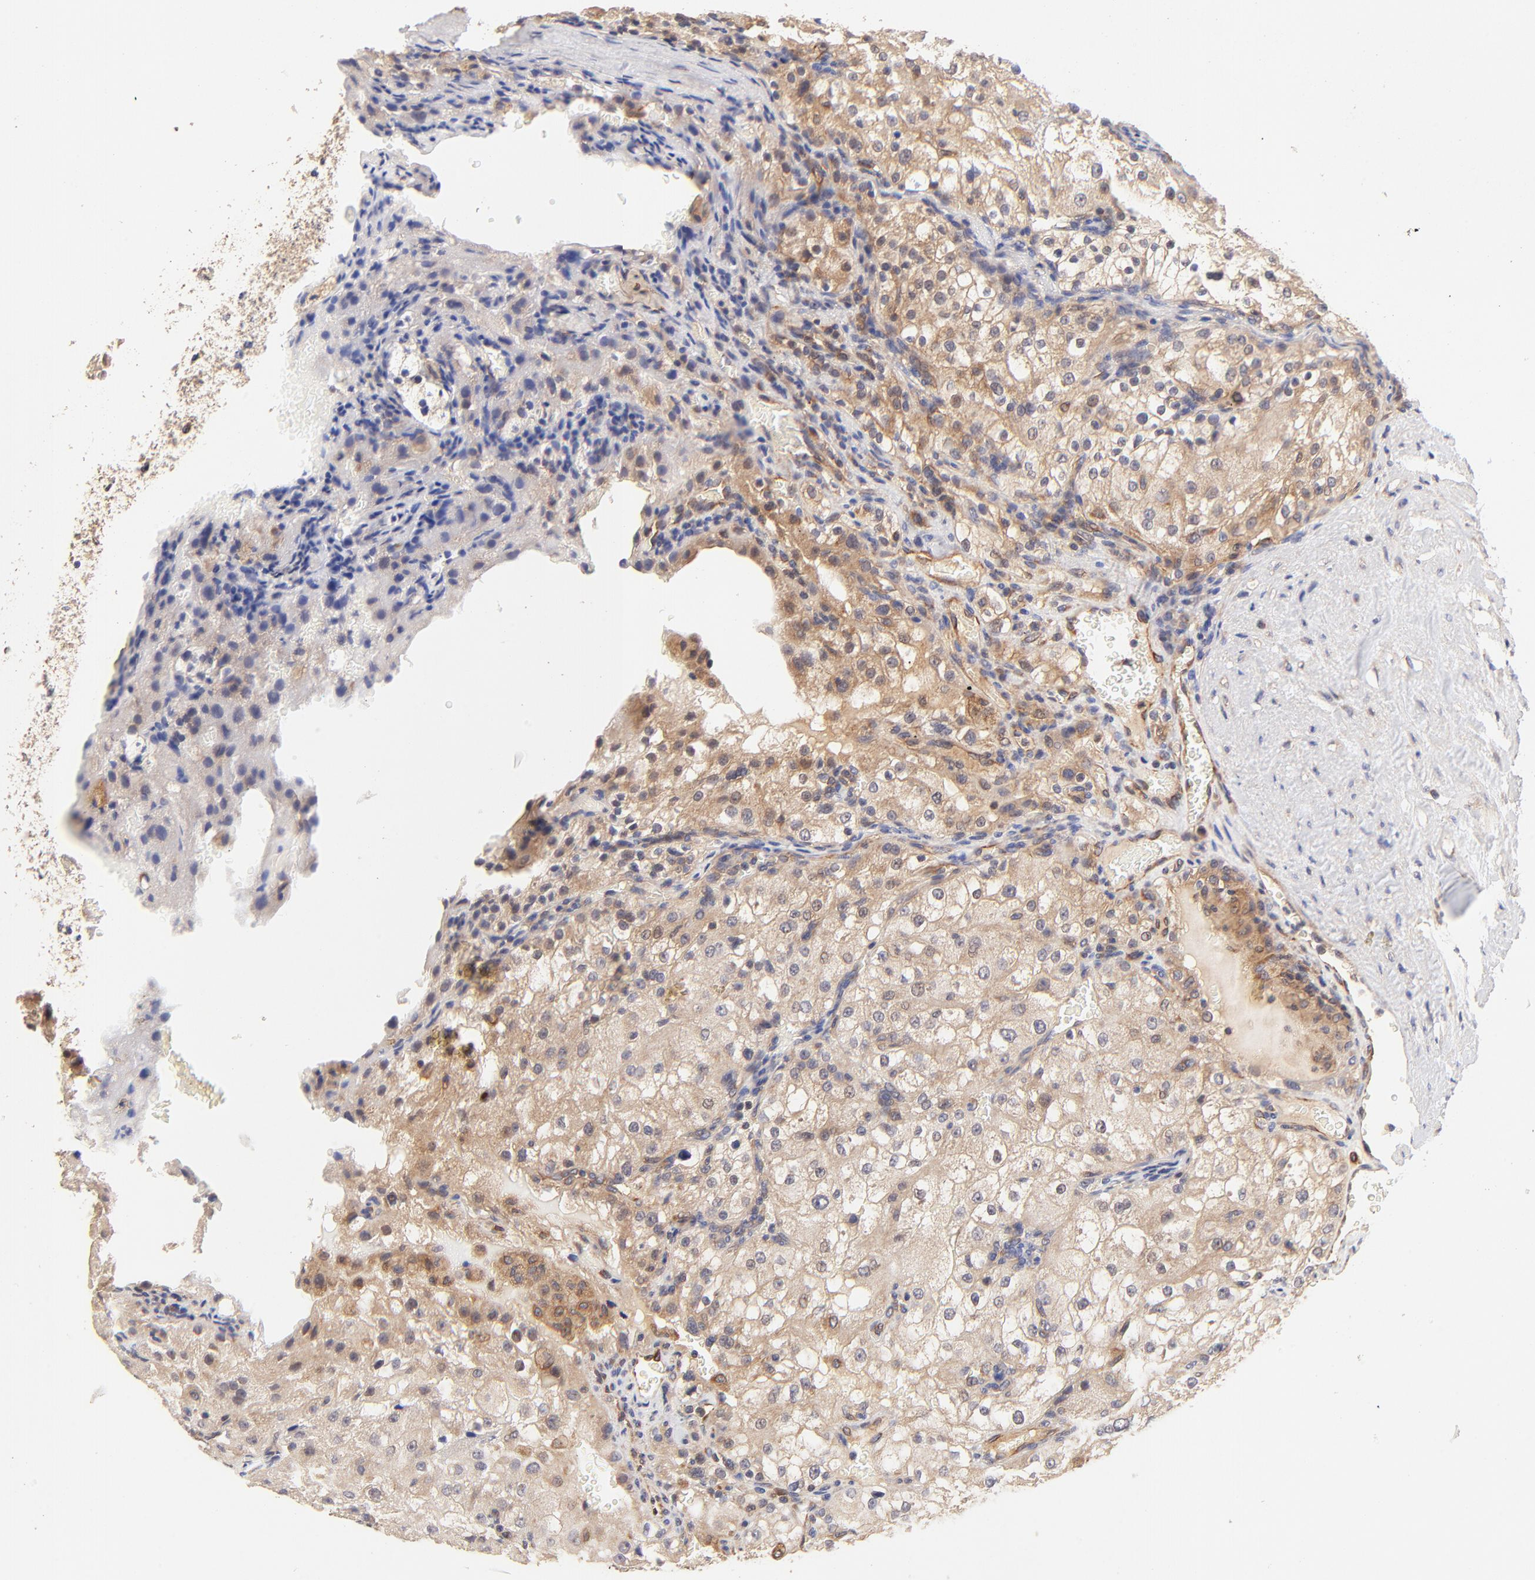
{"staining": {"intensity": "weak", "quantity": ">75%", "location": "cytoplasmic/membranous"}, "tissue": "renal cancer", "cell_type": "Tumor cells", "image_type": "cancer", "snomed": [{"axis": "morphology", "description": "Adenocarcinoma, NOS"}, {"axis": "topography", "description": "Kidney"}], "caption": "Immunohistochemical staining of human adenocarcinoma (renal) reveals low levels of weak cytoplasmic/membranous expression in approximately >75% of tumor cells. (Stains: DAB (3,3'-diaminobenzidine) in brown, nuclei in blue, Microscopy: brightfield microscopy at high magnification).", "gene": "TNFAIP3", "patient": {"sex": "female", "age": 74}}